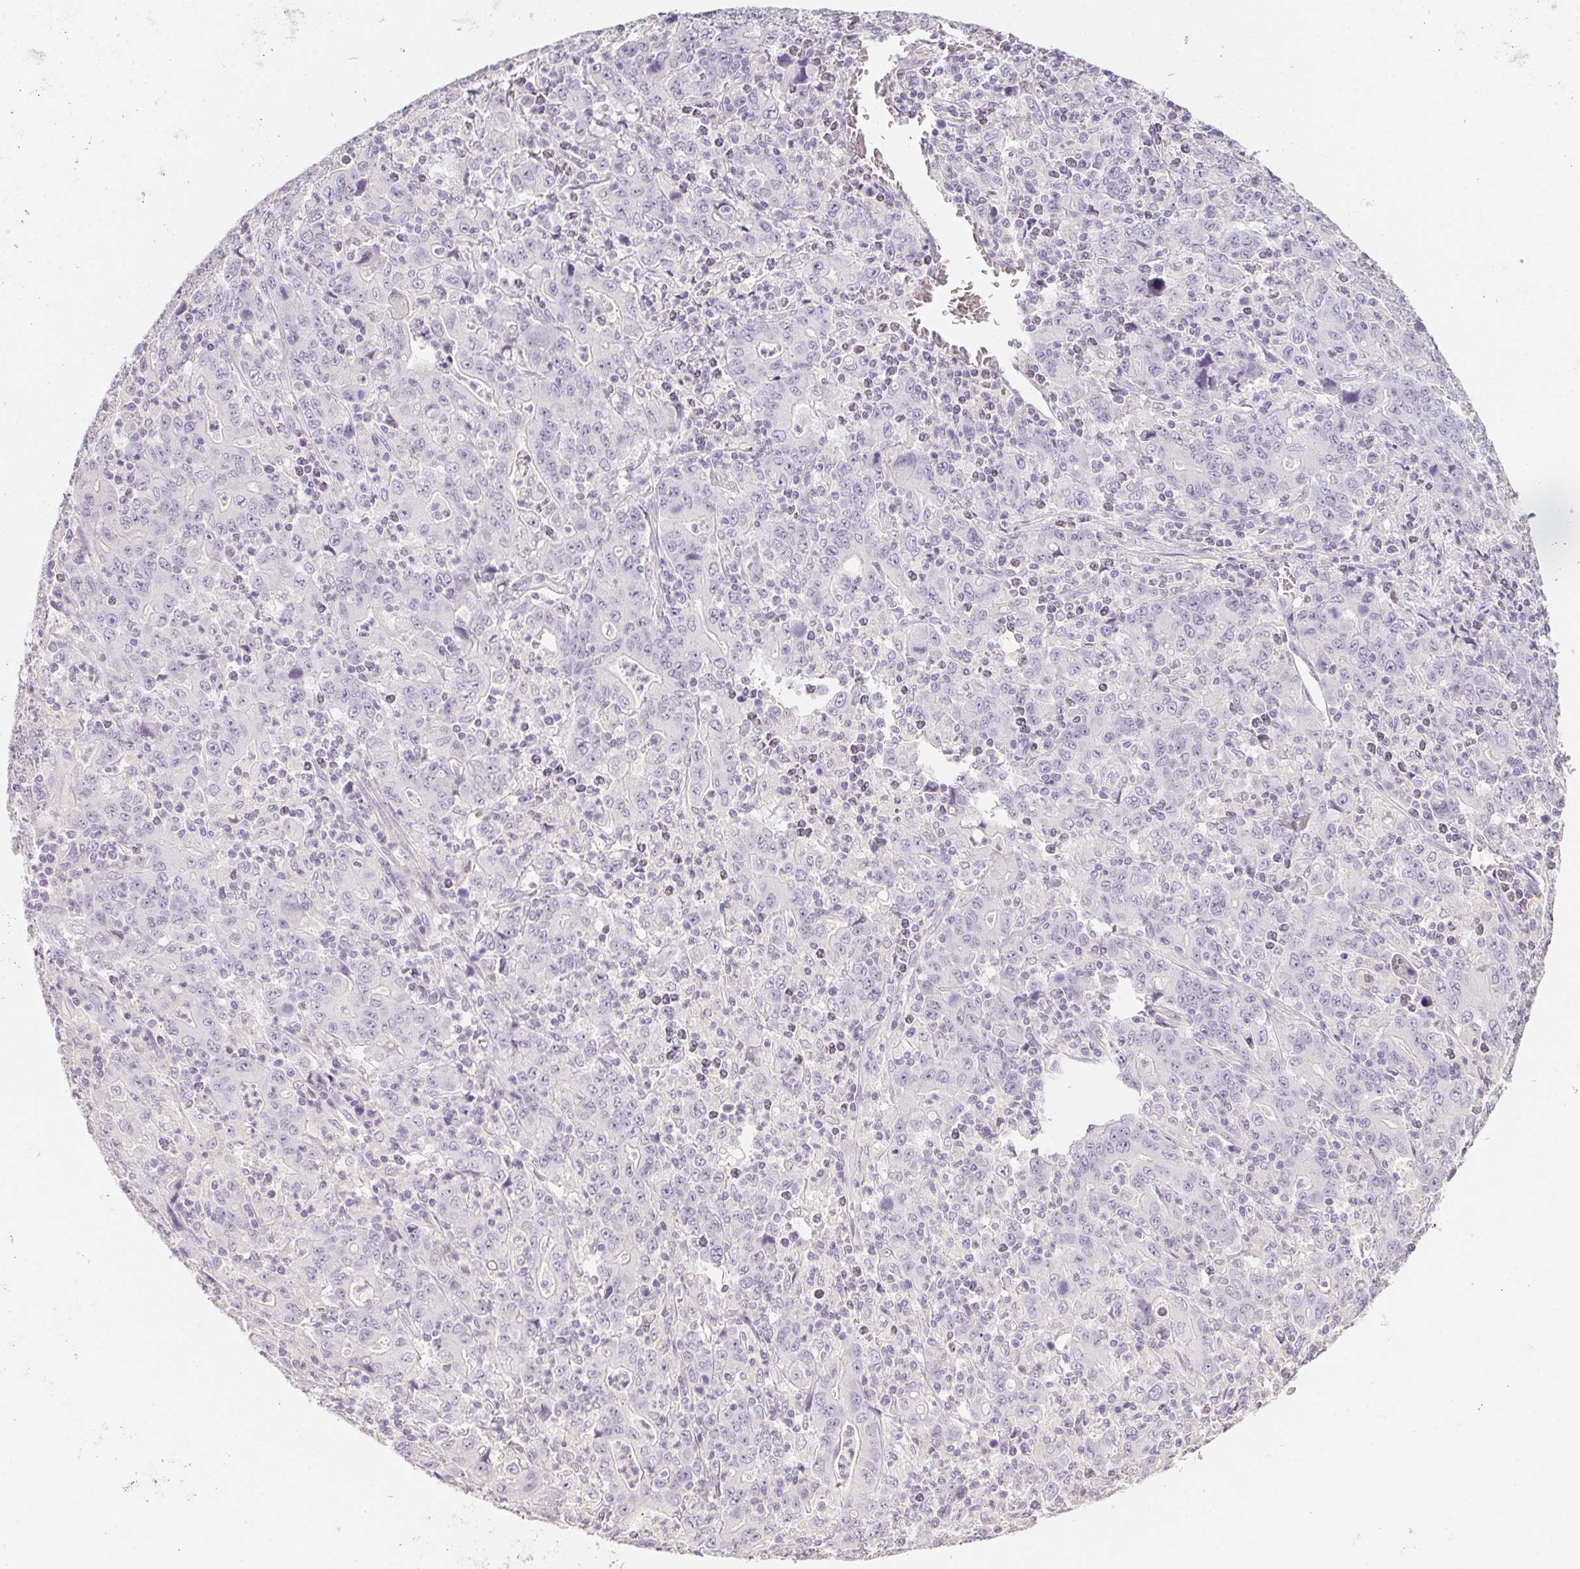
{"staining": {"intensity": "negative", "quantity": "none", "location": "none"}, "tissue": "stomach cancer", "cell_type": "Tumor cells", "image_type": "cancer", "snomed": [{"axis": "morphology", "description": "Adenocarcinoma, NOS"}, {"axis": "topography", "description": "Stomach, upper"}], "caption": "Tumor cells show no significant protein positivity in stomach cancer (adenocarcinoma).", "gene": "ZBBX", "patient": {"sex": "male", "age": 69}}